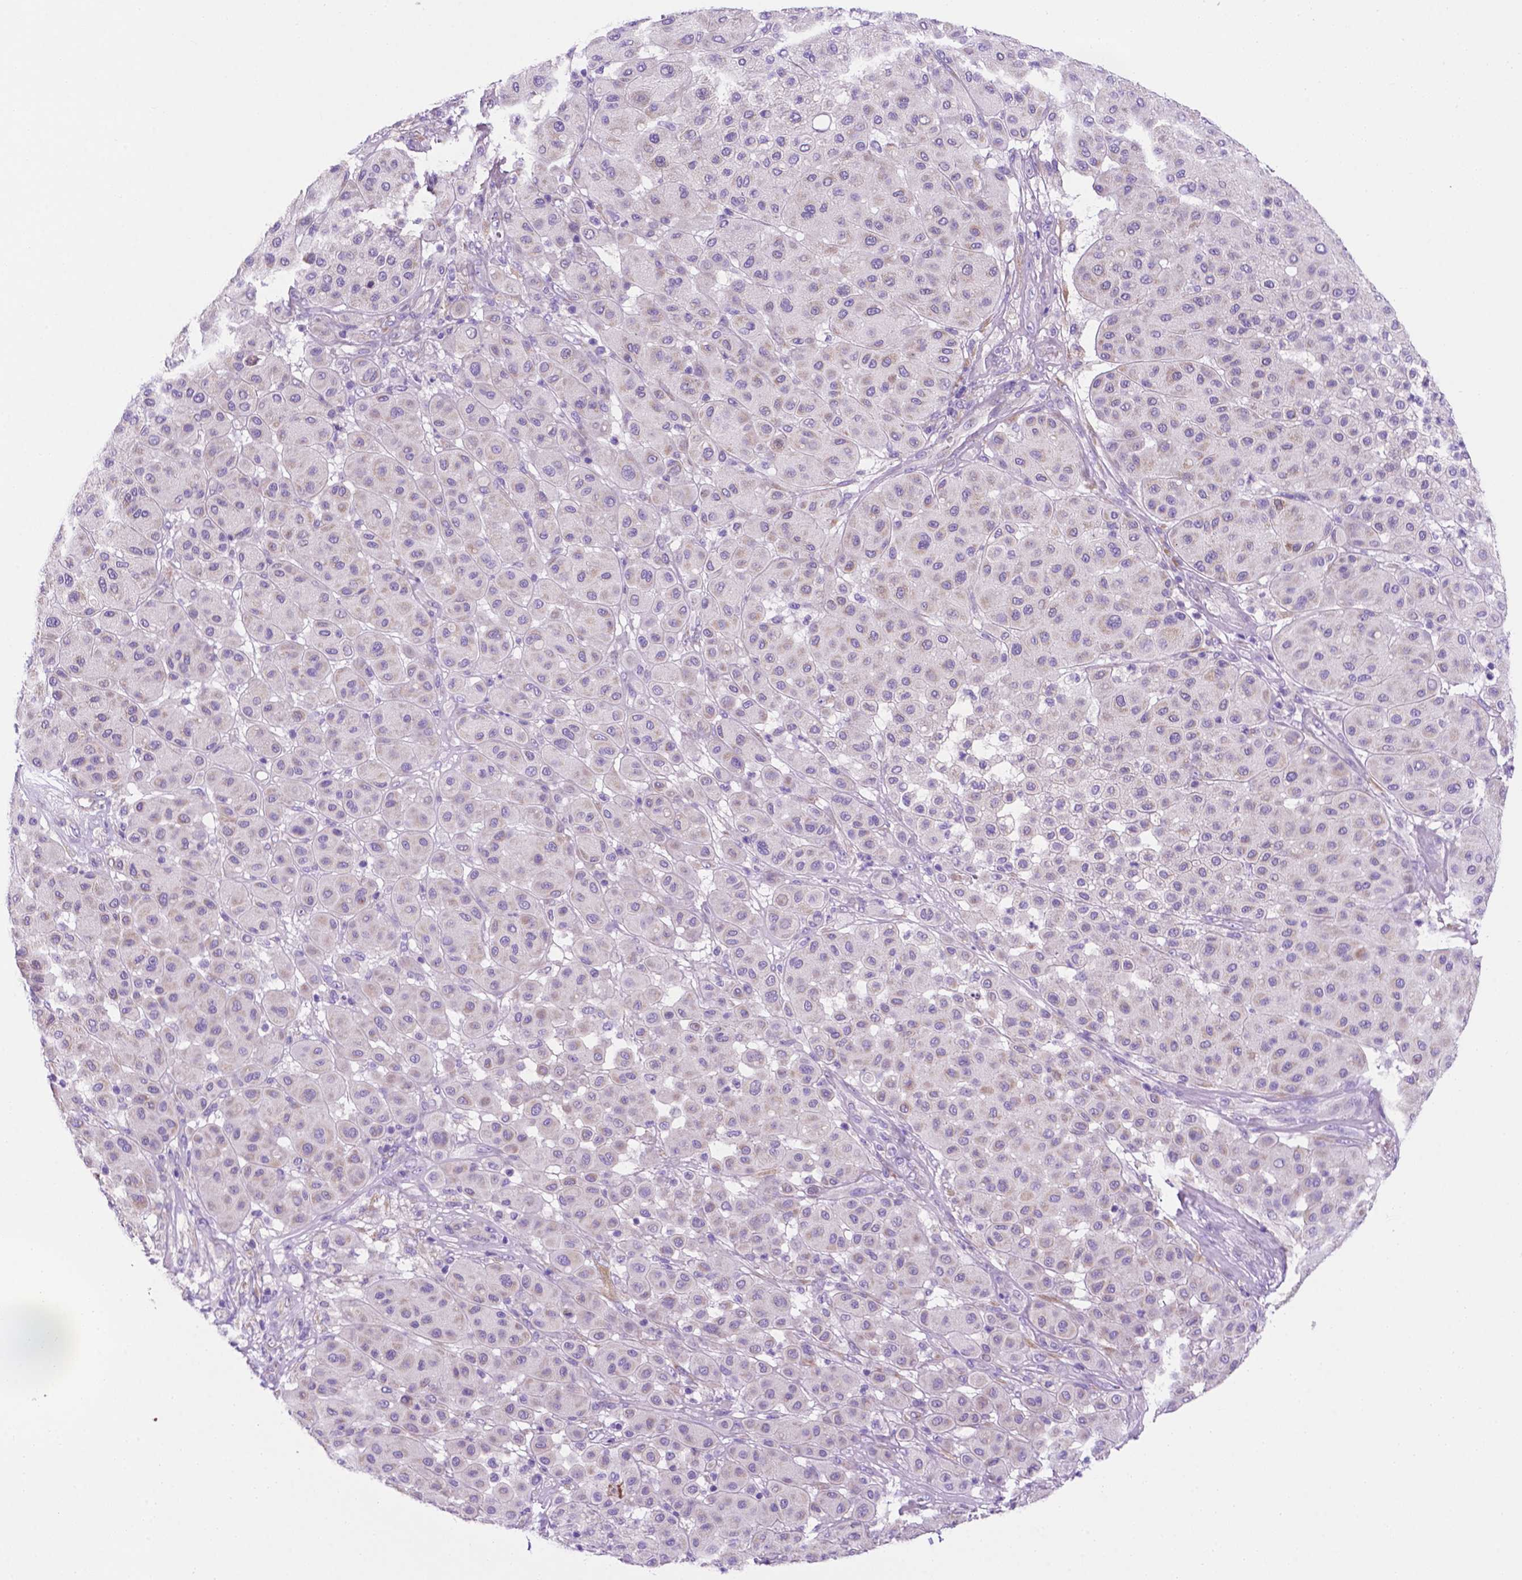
{"staining": {"intensity": "weak", "quantity": "<25%", "location": "cytoplasmic/membranous"}, "tissue": "melanoma", "cell_type": "Tumor cells", "image_type": "cancer", "snomed": [{"axis": "morphology", "description": "Malignant melanoma, Metastatic site"}, {"axis": "topography", "description": "Smooth muscle"}], "caption": "This is a image of immunohistochemistry (IHC) staining of melanoma, which shows no staining in tumor cells. The staining is performed using DAB brown chromogen with nuclei counter-stained in using hematoxylin.", "gene": "CEACAM7", "patient": {"sex": "male", "age": 41}}